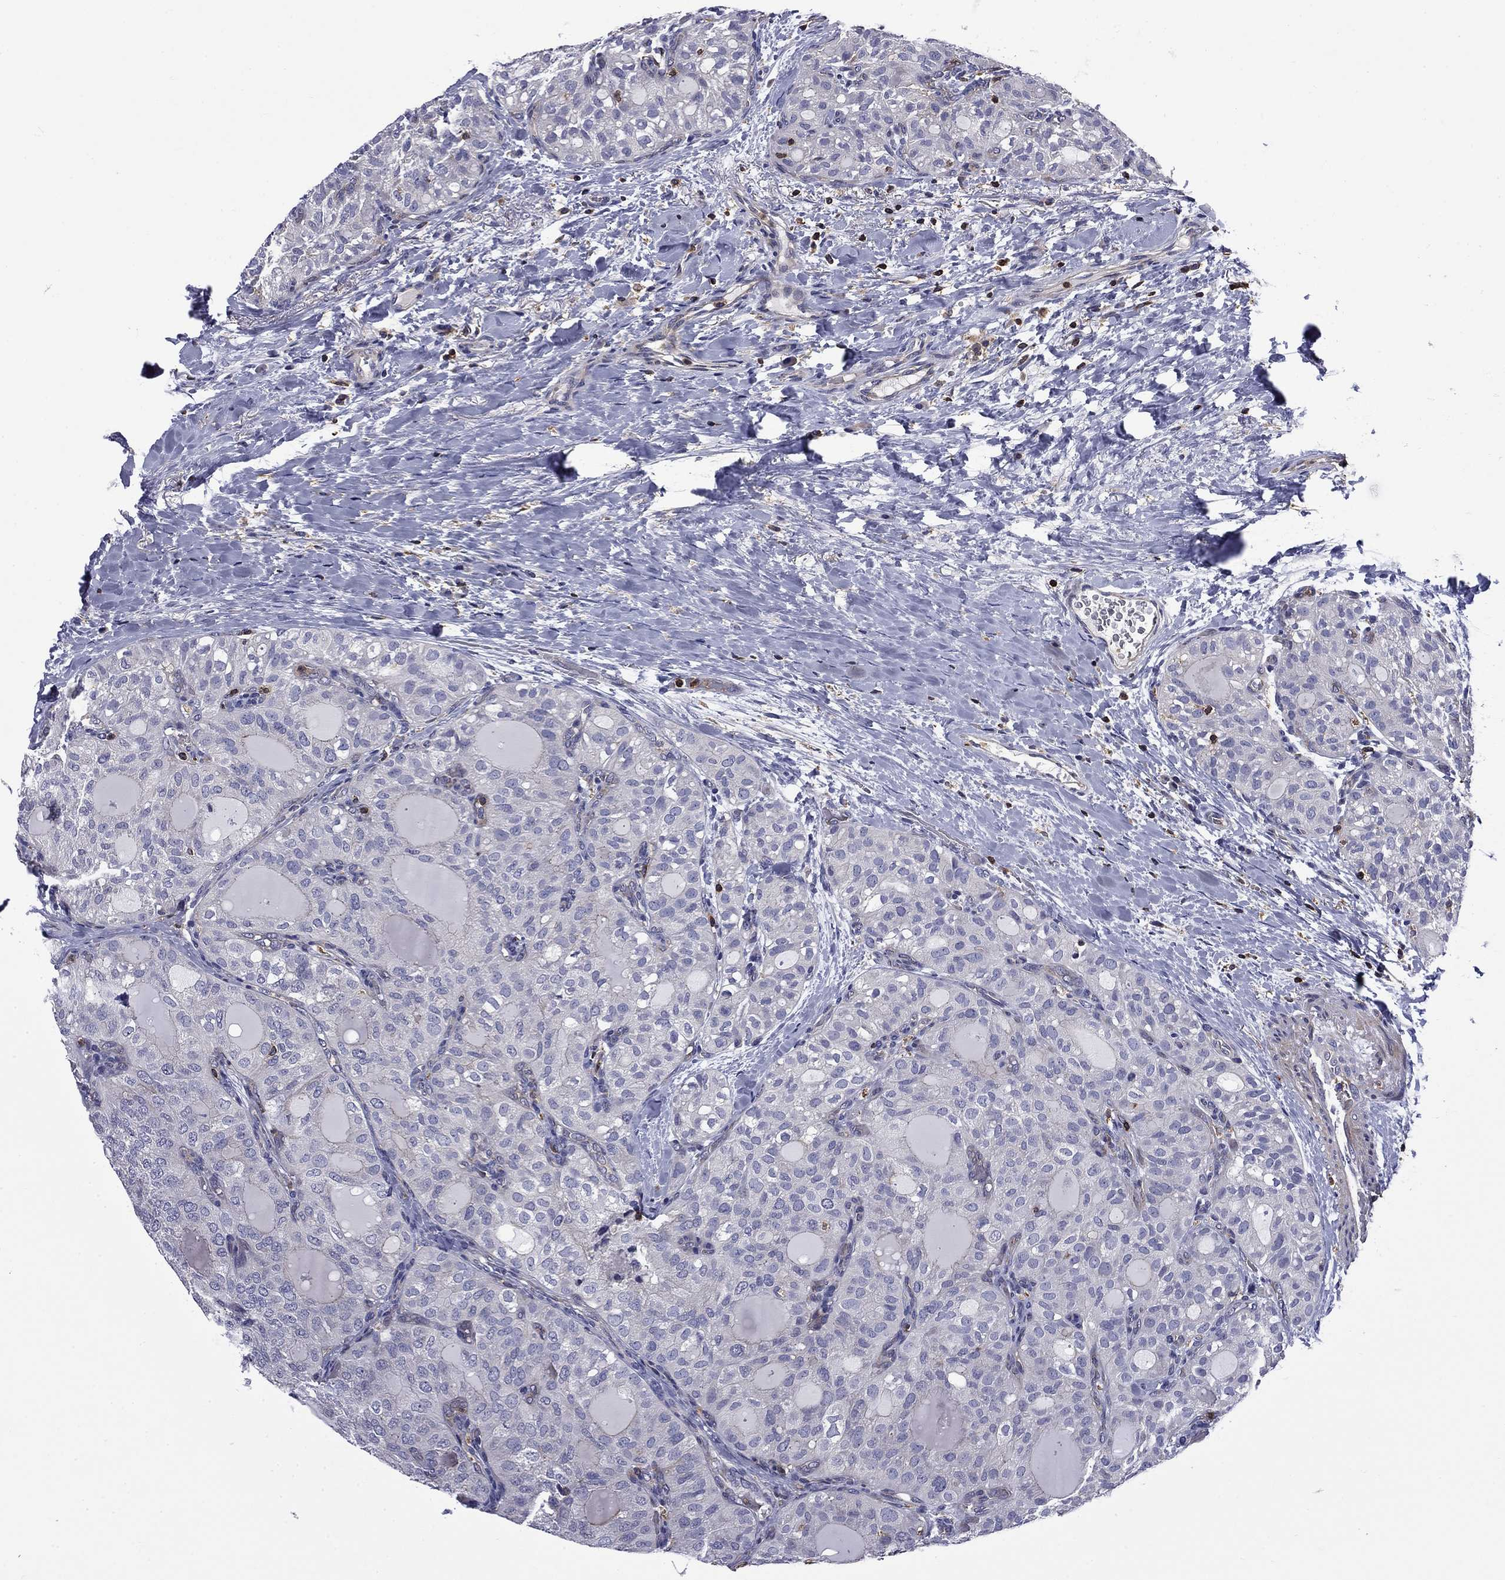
{"staining": {"intensity": "negative", "quantity": "none", "location": "none"}, "tissue": "thyroid cancer", "cell_type": "Tumor cells", "image_type": "cancer", "snomed": [{"axis": "morphology", "description": "Follicular adenoma carcinoma, NOS"}, {"axis": "topography", "description": "Thyroid gland"}], "caption": "This is a photomicrograph of immunohistochemistry (IHC) staining of thyroid cancer, which shows no staining in tumor cells. Brightfield microscopy of immunohistochemistry stained with DAB (brown) and hematoxylin (blue), captured at high magnification.", "gene": "ARHGAP45", "patient": {"sex": "male", "age": 75}}